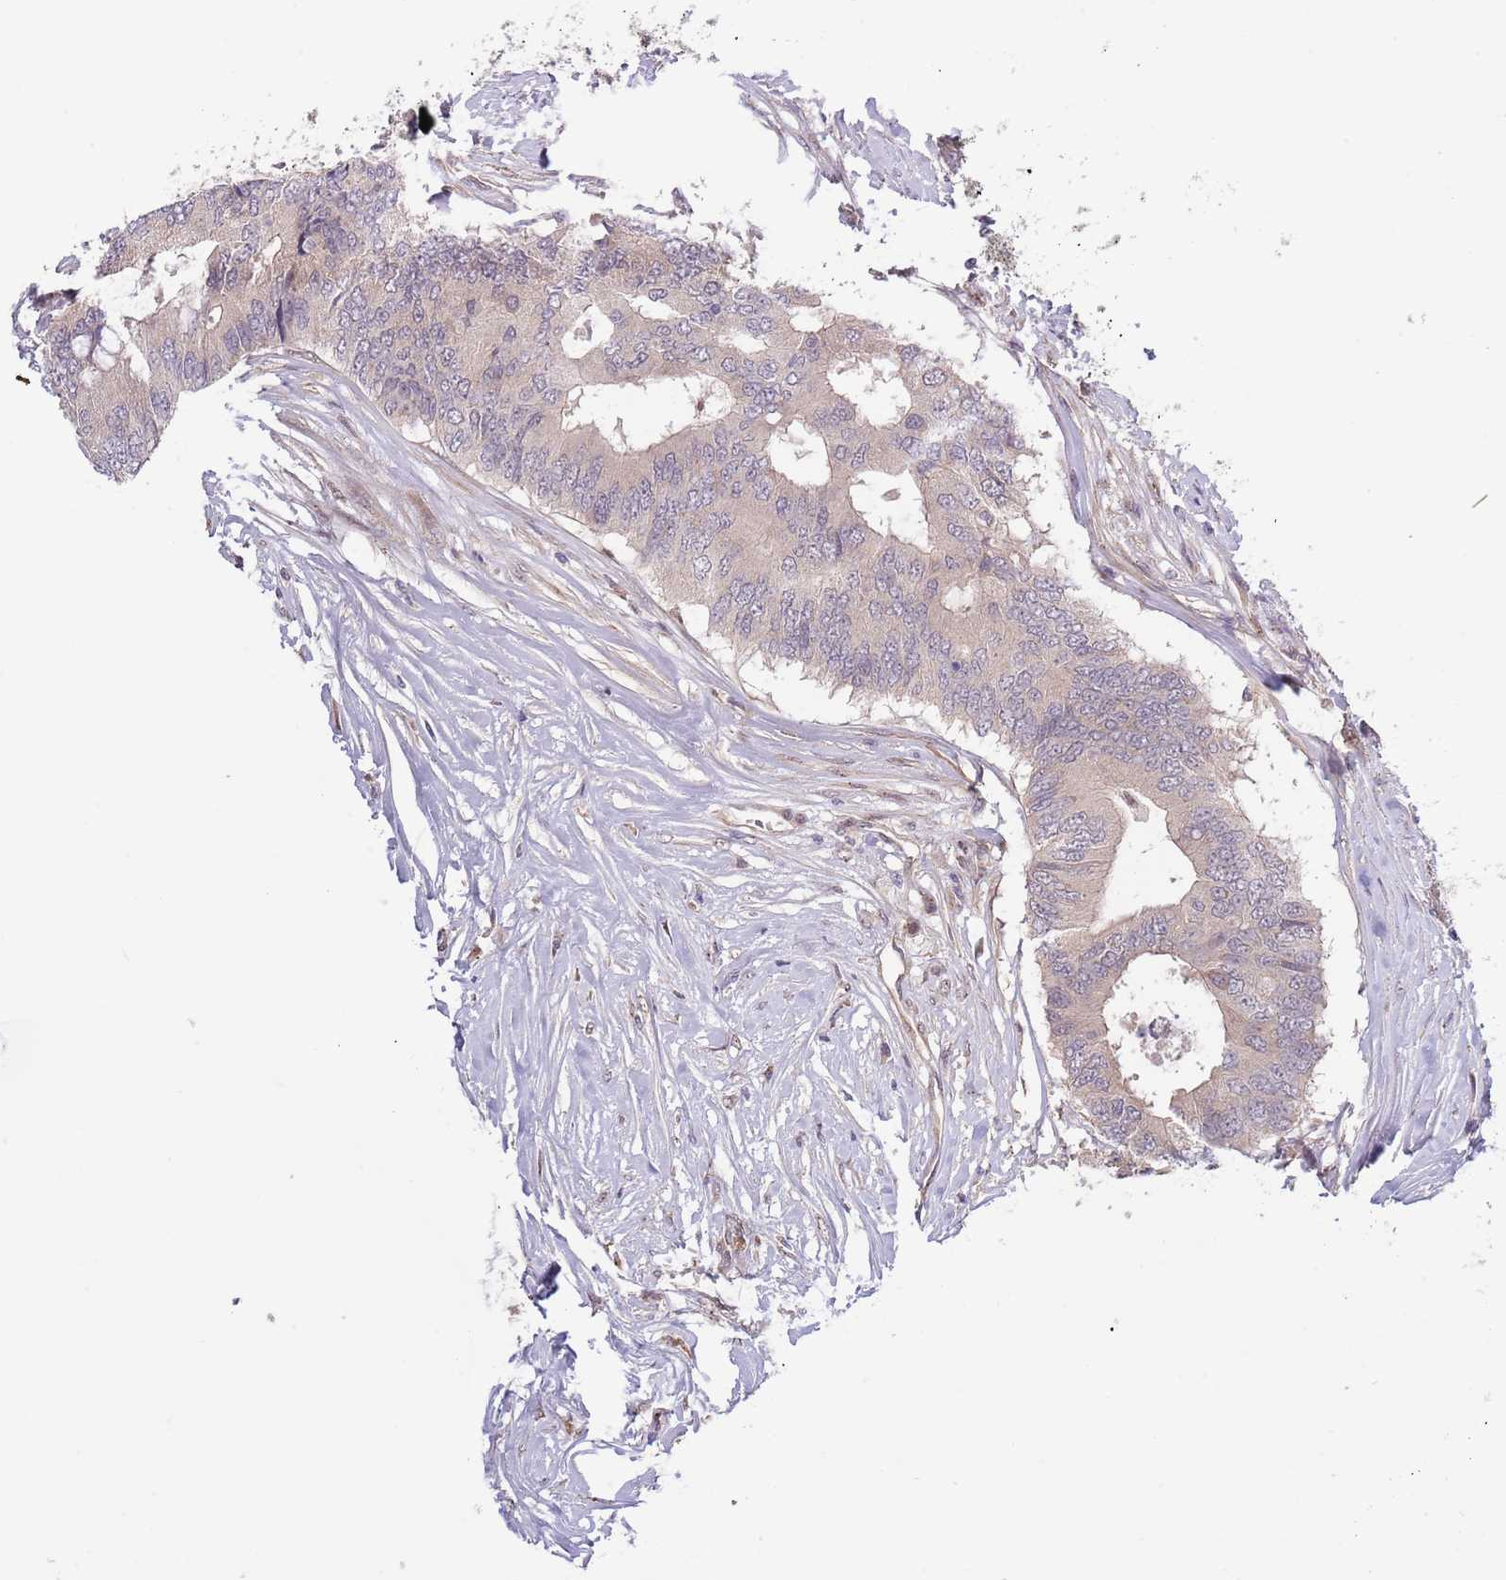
{"staining": {"intensity": "negative", "quantity": "none", "location": "none"}, "tissue": "colorectal cancer", "cell_type": "Tumor cells", "image_type": "cancer", "snomed": [{"axis": "morphology", "description": "Adenocarcinoma, NOS"}, {"axis": "topography", "description": "Colon"}], "caption": "IHC histopathology image of neoplastic tissue: human adenocarcinoma (colorectal) stained with DAB (3,3'-diaminobenzidine) demonstrates no significant protein positivity in tumor cells. (DAB (3,3'-diaminobenzidine) immunohistochemistry (IHC), high magnification).", "gene": "PRR16", "patient": {"sex": "male", "age": 71}}